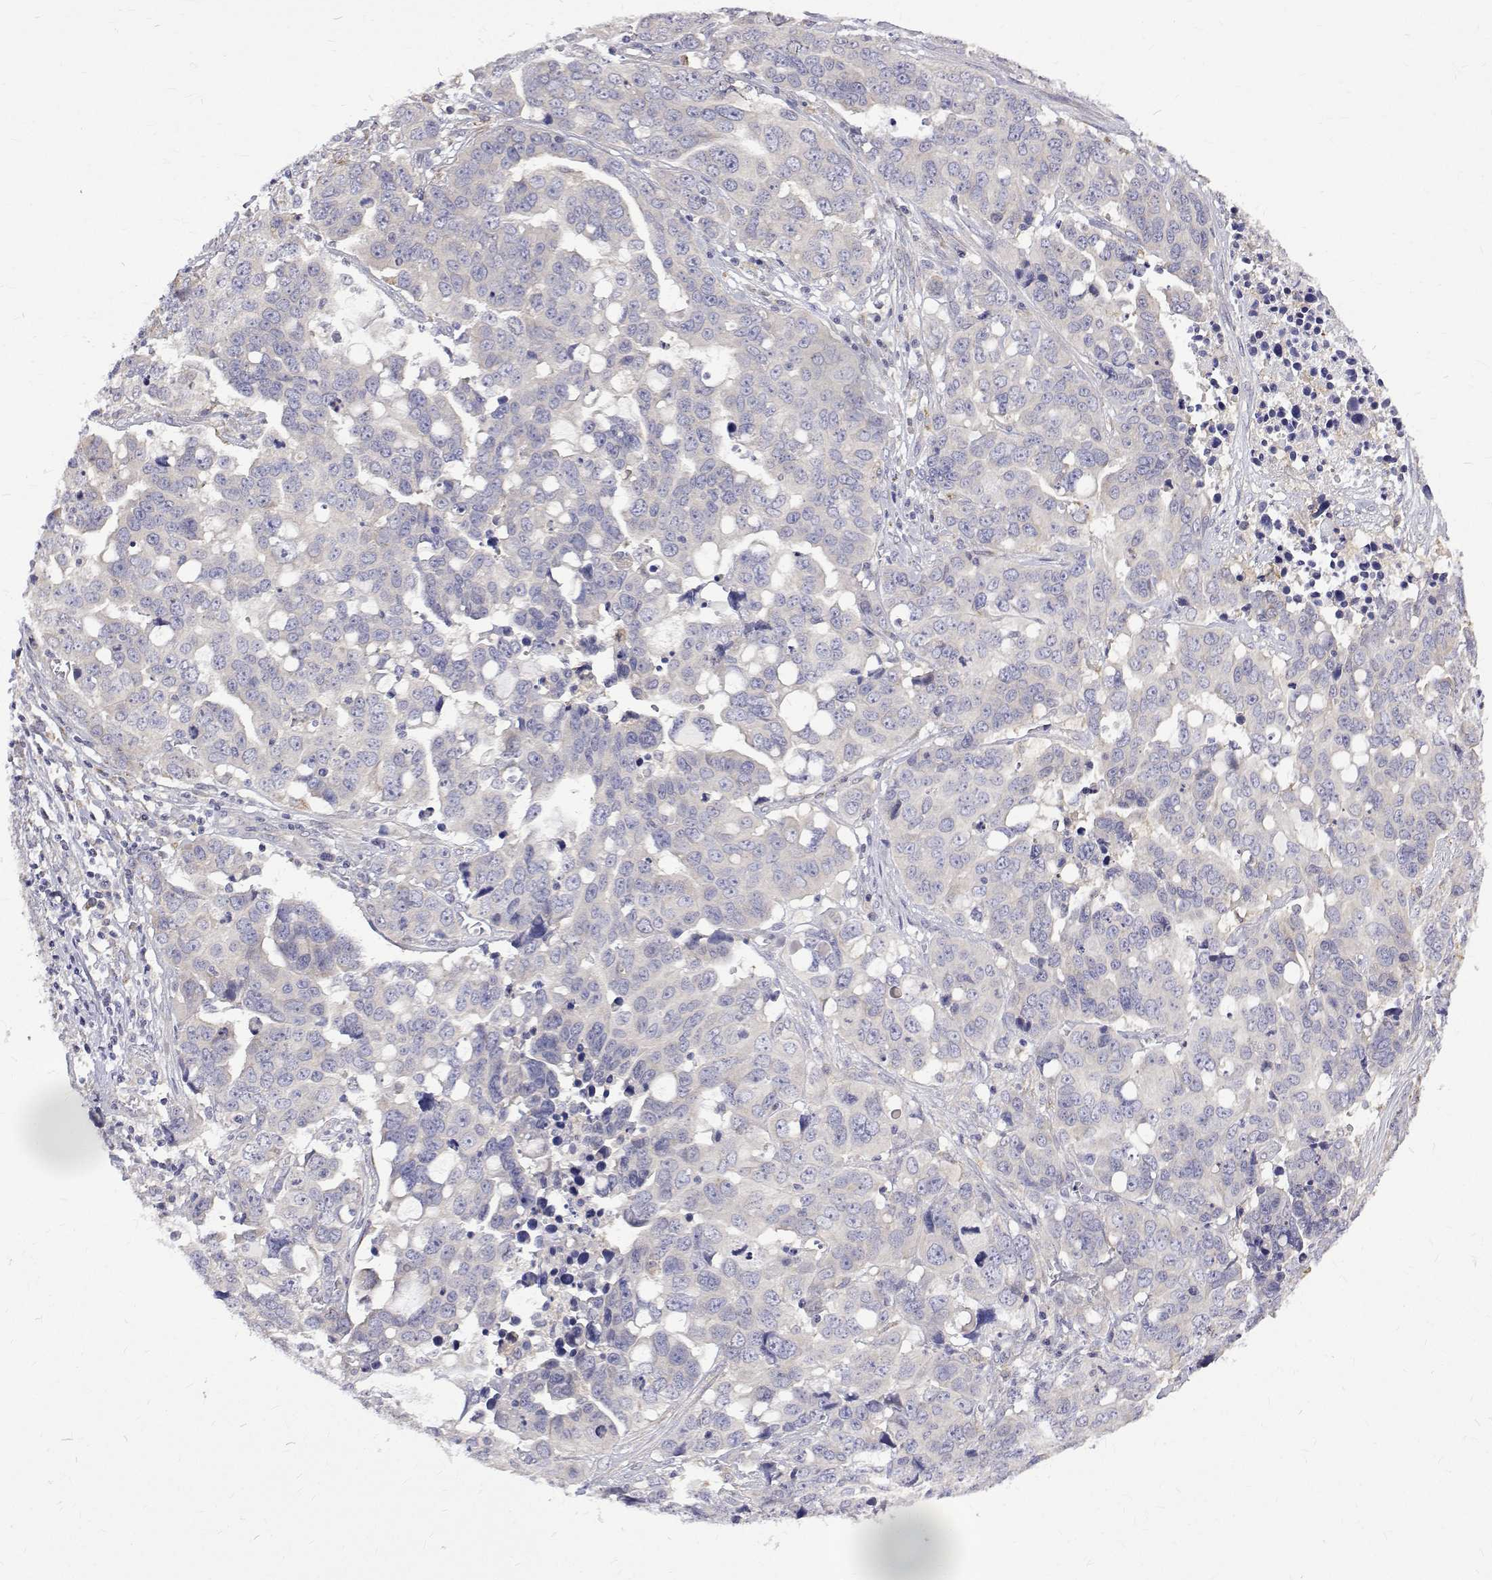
{"staining": {"intensity": "negative", "quantity": "none", "location": "none"}, "tissue": "ovarian cancer", "cell_type": "Tumor cells", "image_type": "cancer", "snomed": [{"axis": "morphology", "description": "Carcinoma, endometroid"}, {"axis": "topography", "description": "Ovary"}], "caption": "DAB immunohistochemical staining of human ovarian endometroid carcinoma shows no significant expression in tumor cells. (DAB immunohistochemistry, high magnification).", "gene": "PADI1", "patient": {"sex": "female", "age": 78}}